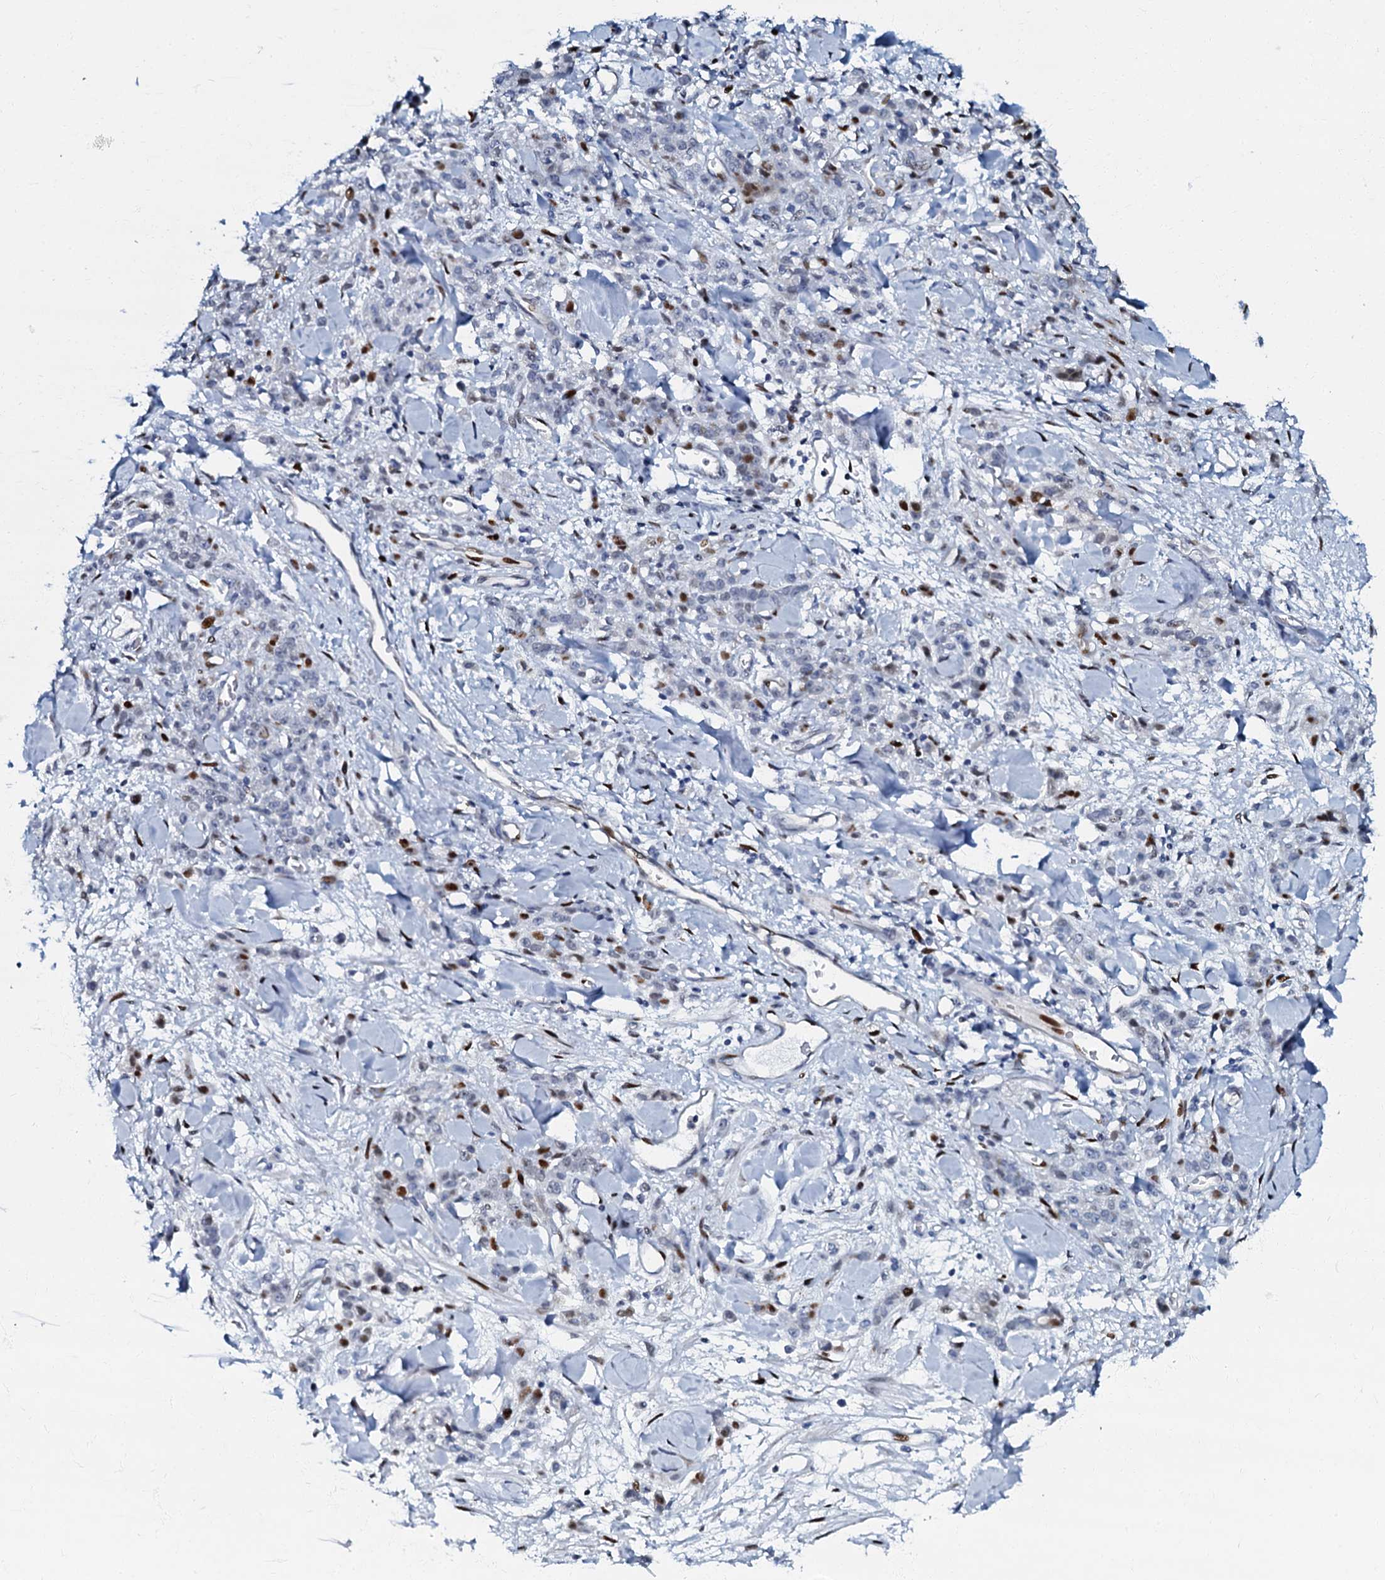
{"staining": {"intensity": "moderate", "quantity": "<25%", "location": "nuclear"}, "tissue": "stomach cancer", "cell_type": "Tumor cells", "image_type": "cancer", "snomed": [{"axis": "morphology", "description": "Normal tissue, NOS"}, {"axis": "morphology", "description": "Adenocarcinoma, NOS"}, {"axis": "topography", "description": "Stomach"}], "caption": "The image reveals immunohistochemical staining of stomach cancer. There is moderate nuclear expression is seen in approximately <25% of tumor cells. (DAB IHC with brightfield microscopy, high magnification).", "gene": "MFSD5", "patient": {"sex": "male", "age": 82}}